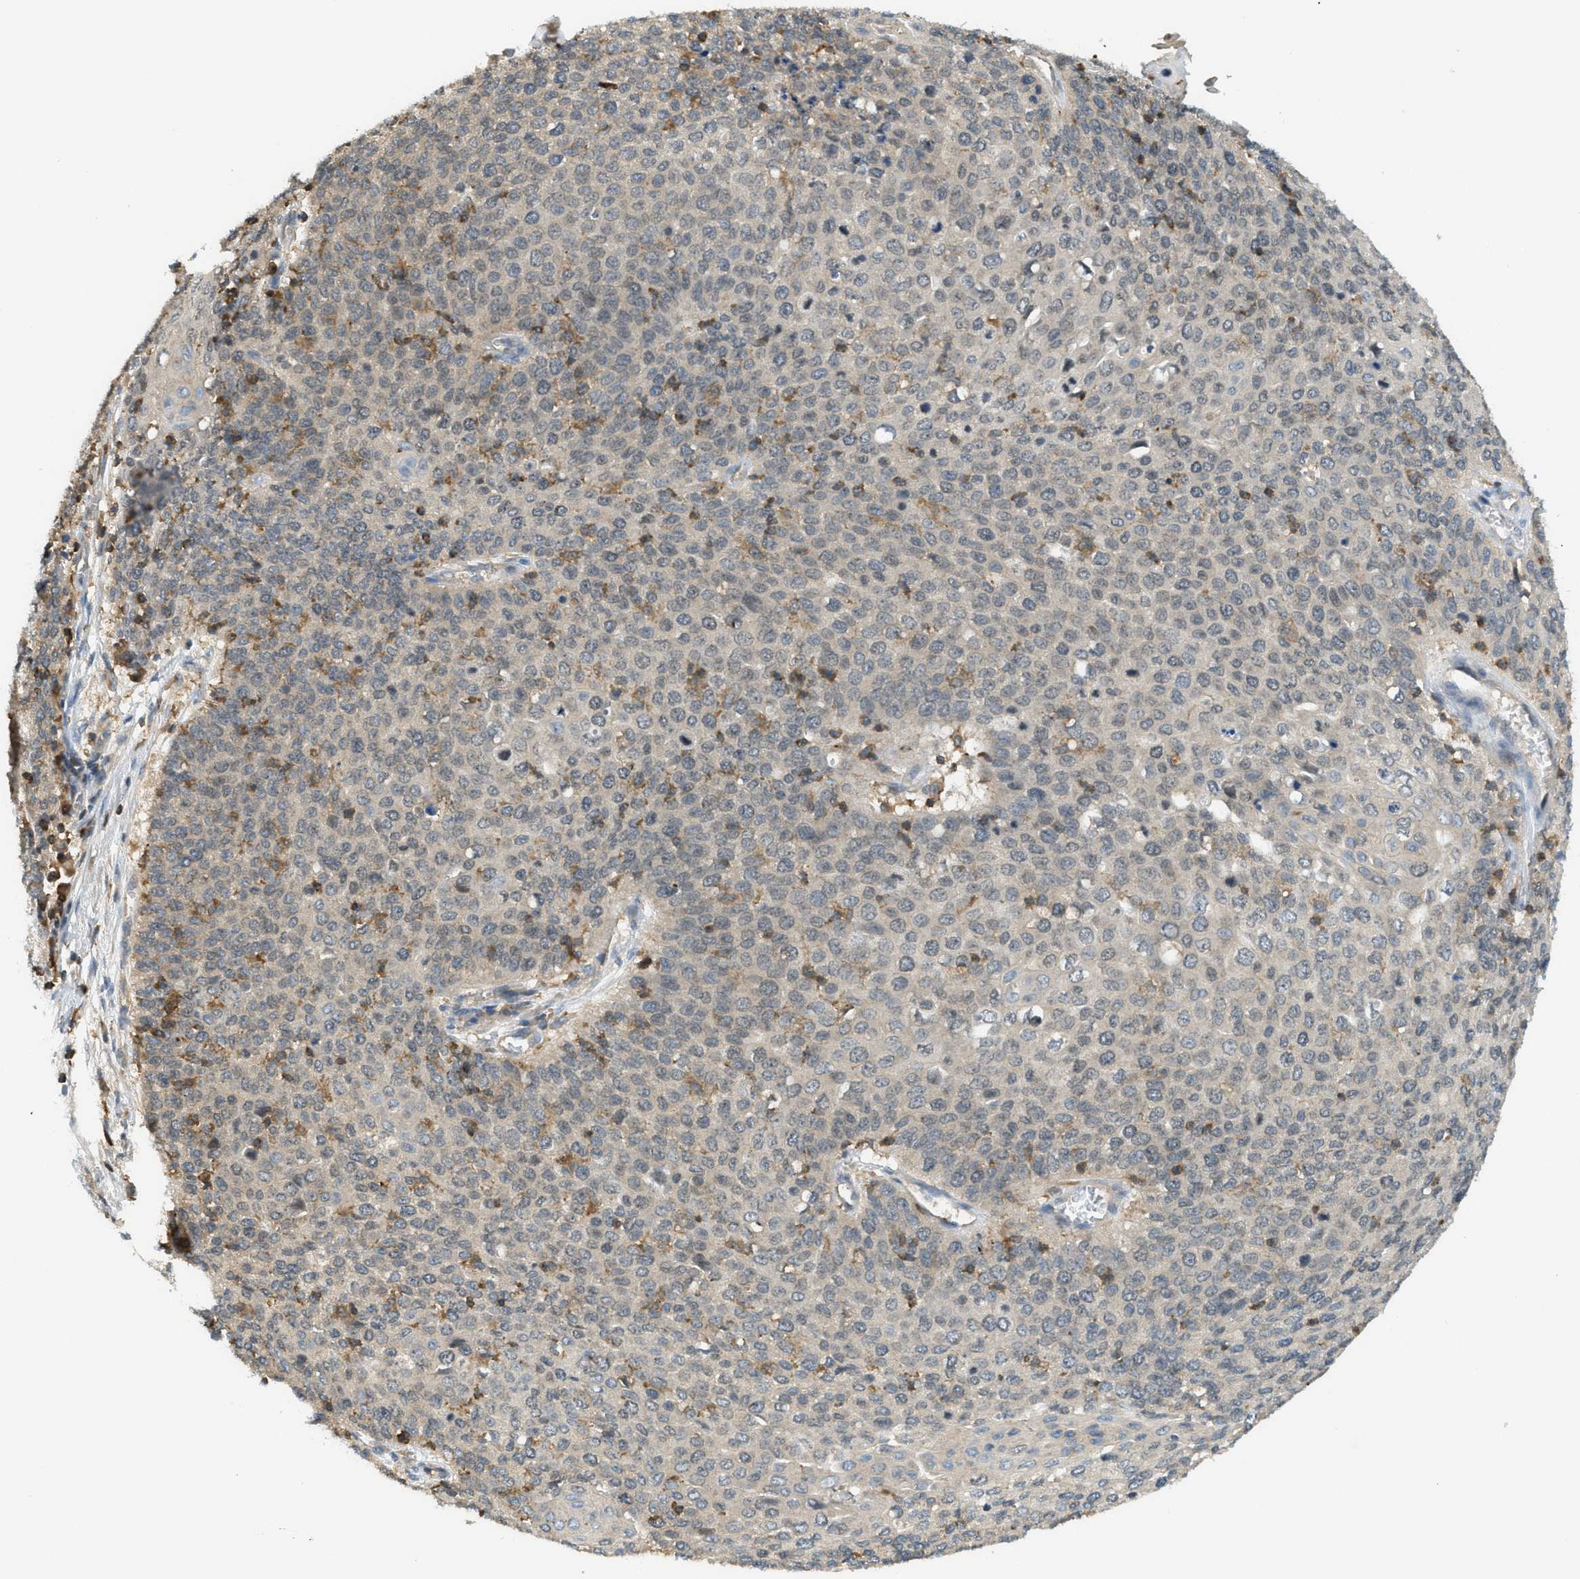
{"staining": {"intensity": "weak", "quantity": "<25%", "location": "cytoplasmic/membranous"}, "tissue": "cervical cancer", "cell_type": "Tumor cells", "image_type": "cancer", "snomed": [{"axis": "morphology", "description": "Squamous cell carcinoma, NOS"}, {"axis": "topography", "description": "Cervix"}], "caption": "DAB immunohistochemical staining of human cervical cancer reveals no significant staining in tumor cells.", "gene": "GRIK2", "patient": {"sex": "female", "age": 39}}